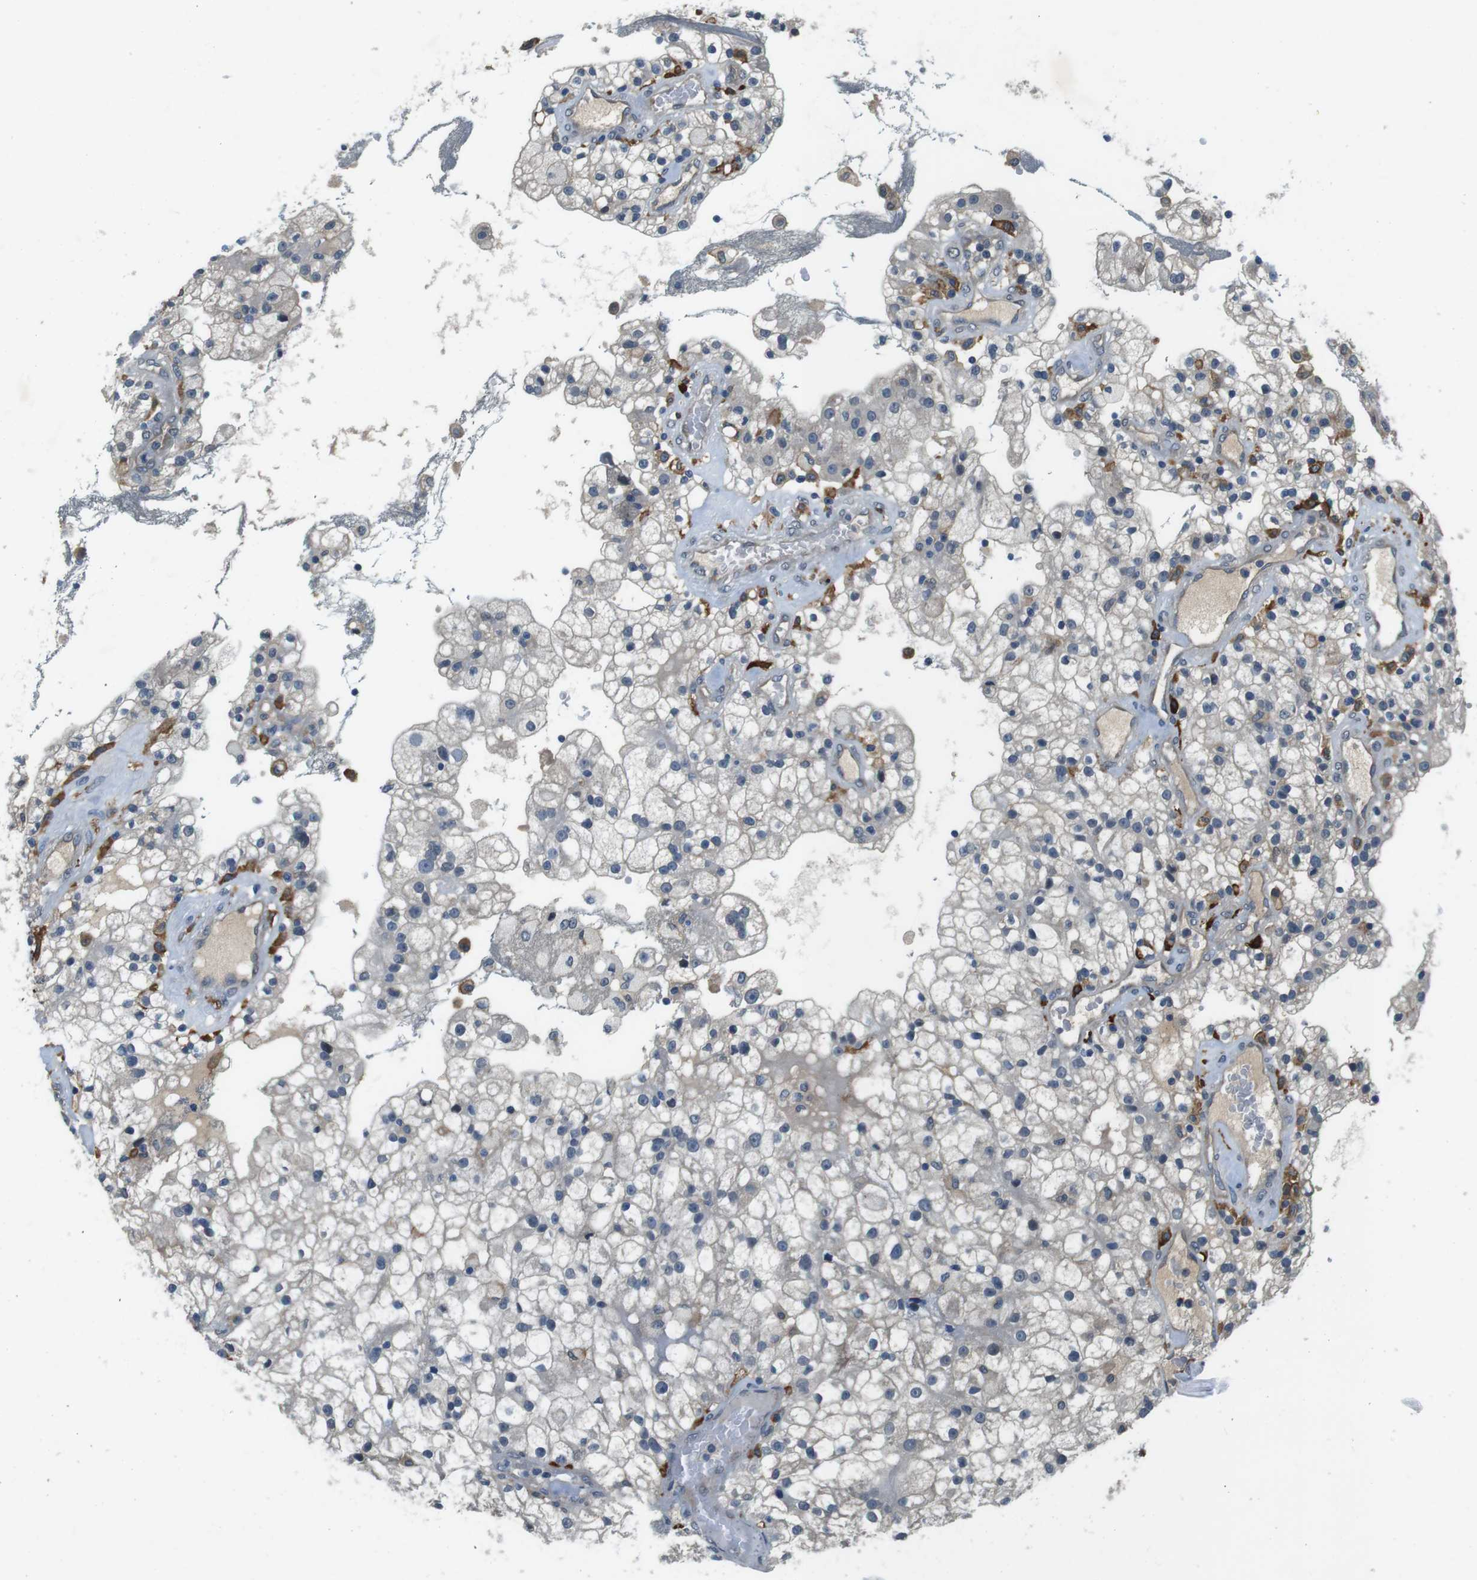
{"staining": {"intensity": "negative", "quantity": "none", "location": "none"}, "tissue": "renal cancer", "cell_type": "Tumor cells", "image_type": "cancer", "snomed": [{"axis": "morphology", "description": "Adenocarcinoma, NOS"}, {"axis": "topography", "description": "Kidney"}], "caption": "An immunohistochemistry image of adenocarcinoma (renal) is shown. There is no staining in tumor cells of adenocarcinoma (renal).", "gene": "CD163L1", "patient": {"sex": "female", "age": 52}}